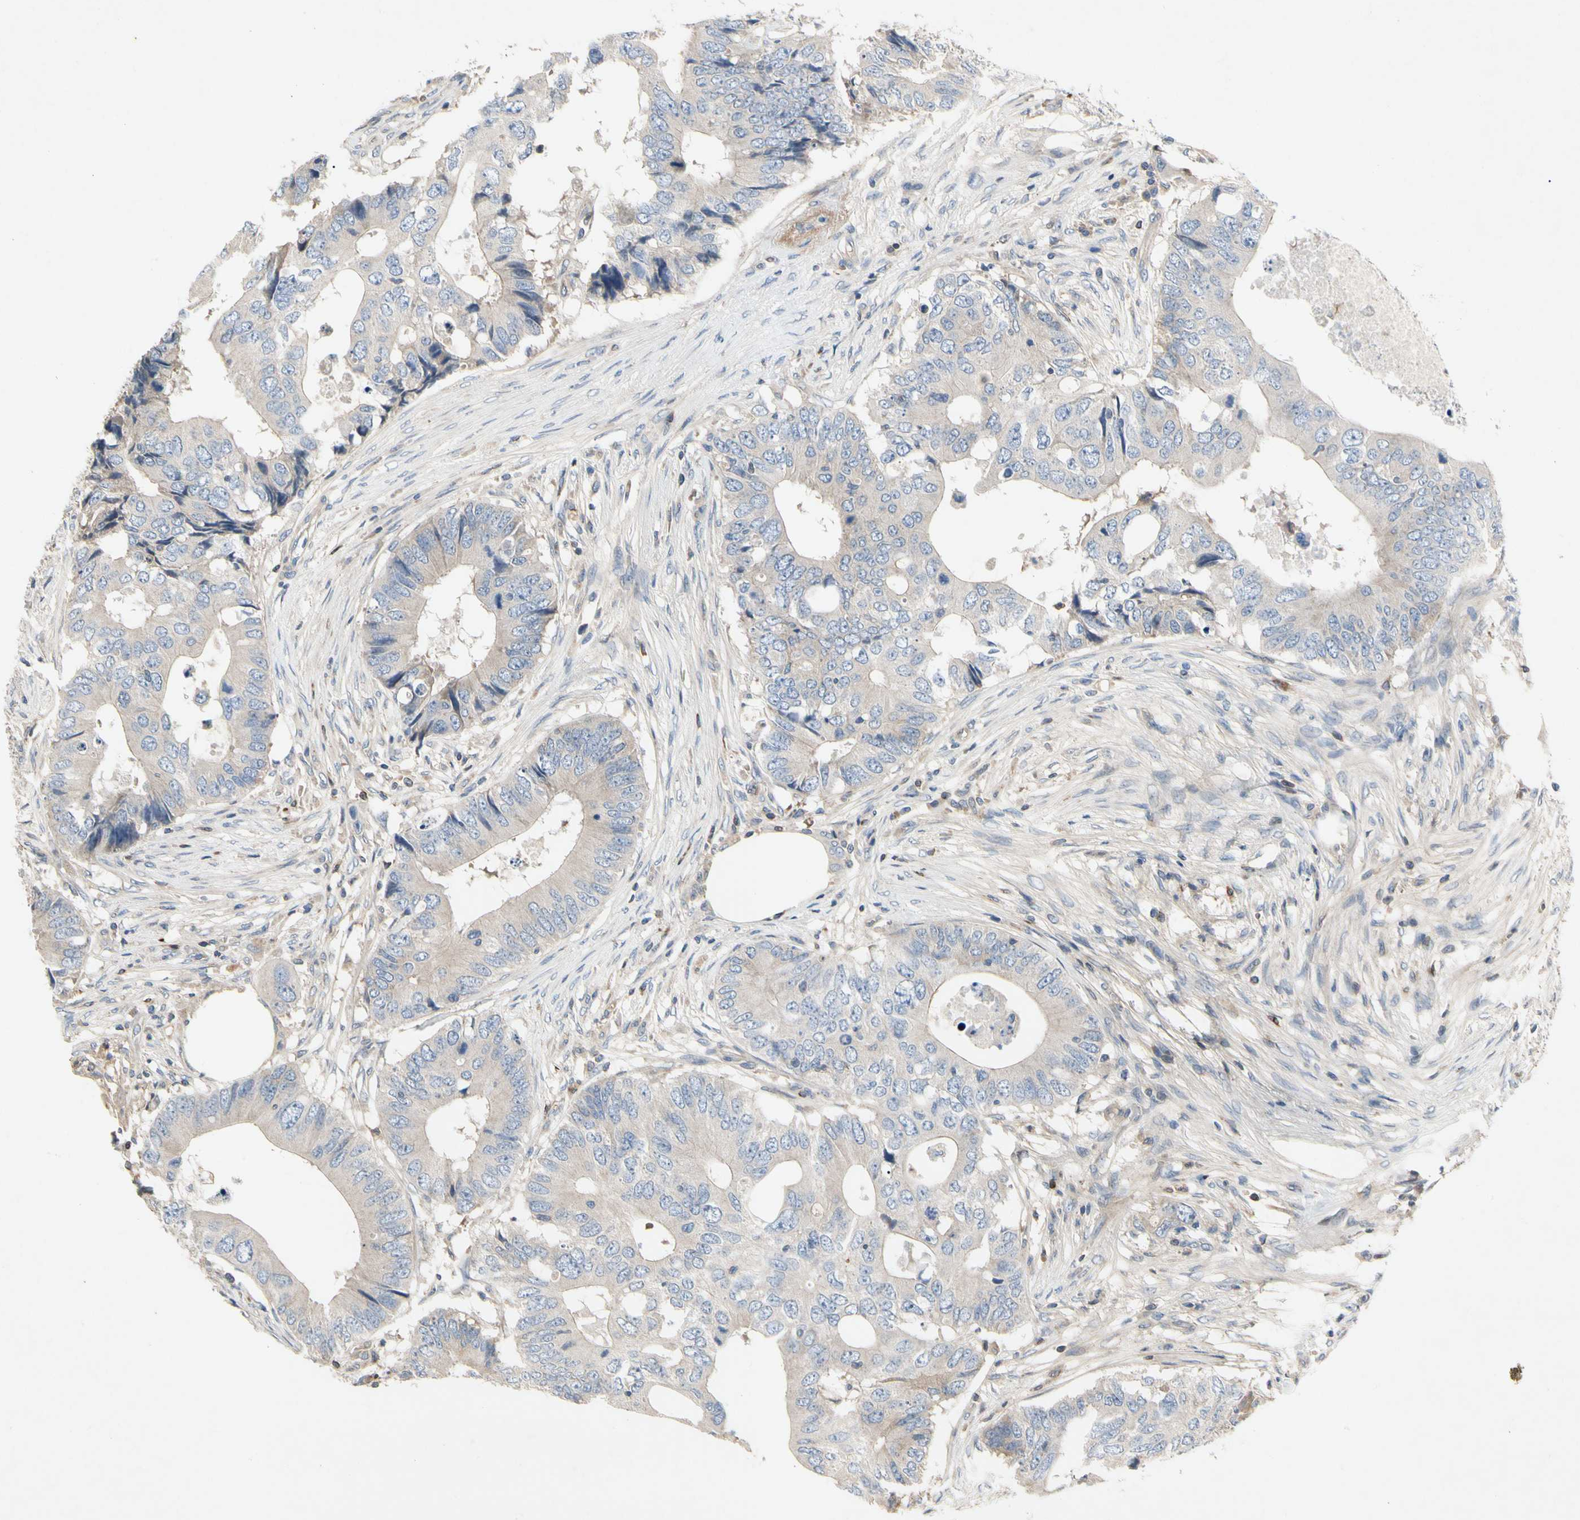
{"staining": {"intensity": "negative", "quantity": "none", "location": "none"}, "tissue": "colorectal cancer", "cell_type": "Tumor cells", "image_type": "cancer", "snomed": [{"axis": "morphology", "description": "Adenocarcinoma, NOS"}, {"axis": "topography", "description": "Colon"}], "caption": "Immunohistochemistry histopathology image of neoplastic tissue: colorectal cancer (adenocarcinoma) stained with DAB (3,3'-diaminobenzidine) demonstrates no significant protein staining in tumor cells. (DAB (3,3'-diaminobenzidine) immunohistochemistry (IHC), high magnification).", "gene": "CRTAC1", "patient": {"sex": "male", "age": 71}}